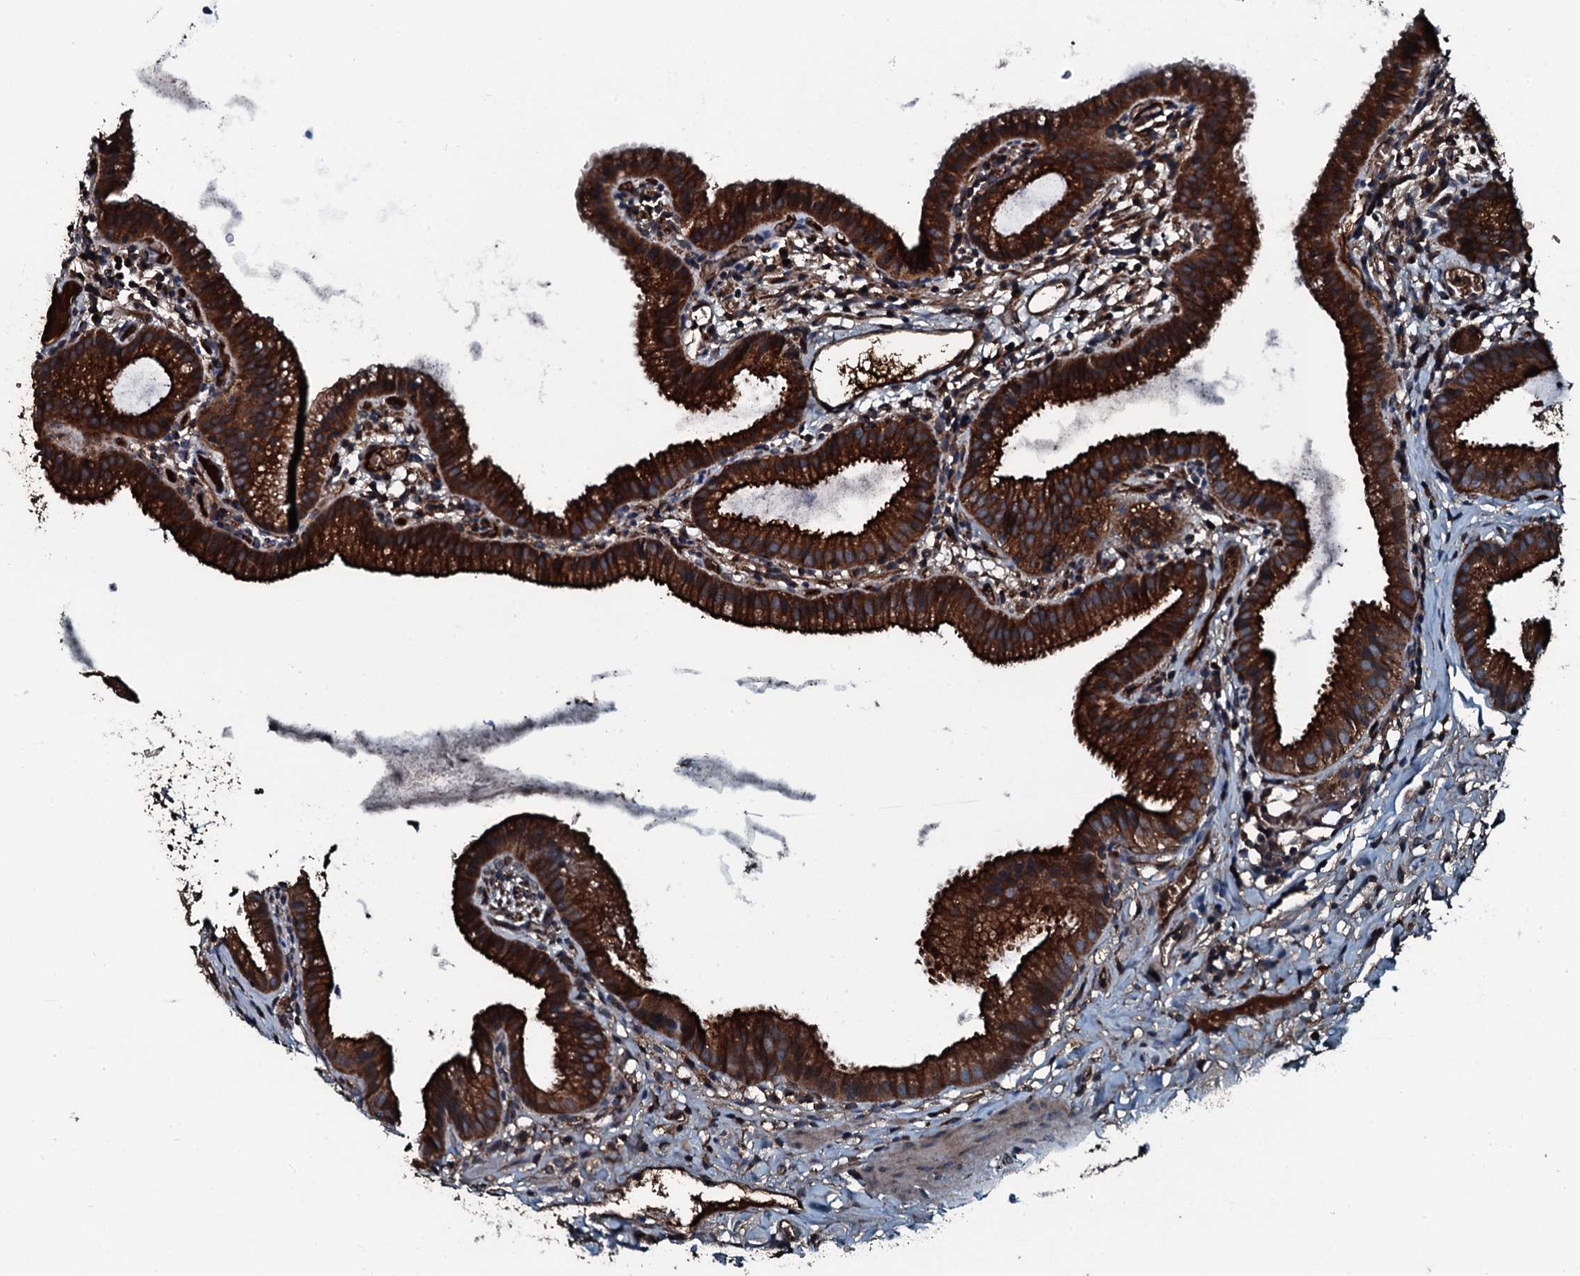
{"staining": {"intensity": "strong", "quantity": ">75%", "location": "cytoplasmic/membranous"}, "tissue": "gallbladder", "cell_type": "Glandular cells", "image_type": "normal", "snomed": [{"axis": "morphology", "description": "Normal tissue, NOS"}, {"axis": "topography", "description": "Gallbladder"}], "caption": "Protein staining displays strong cytoplasmic/membranous expression in approximately >75% of glandular cells in unremarkable gallbladder.", "gene": "TRIM7", "patient": {"sex": "female", "age": 46}}